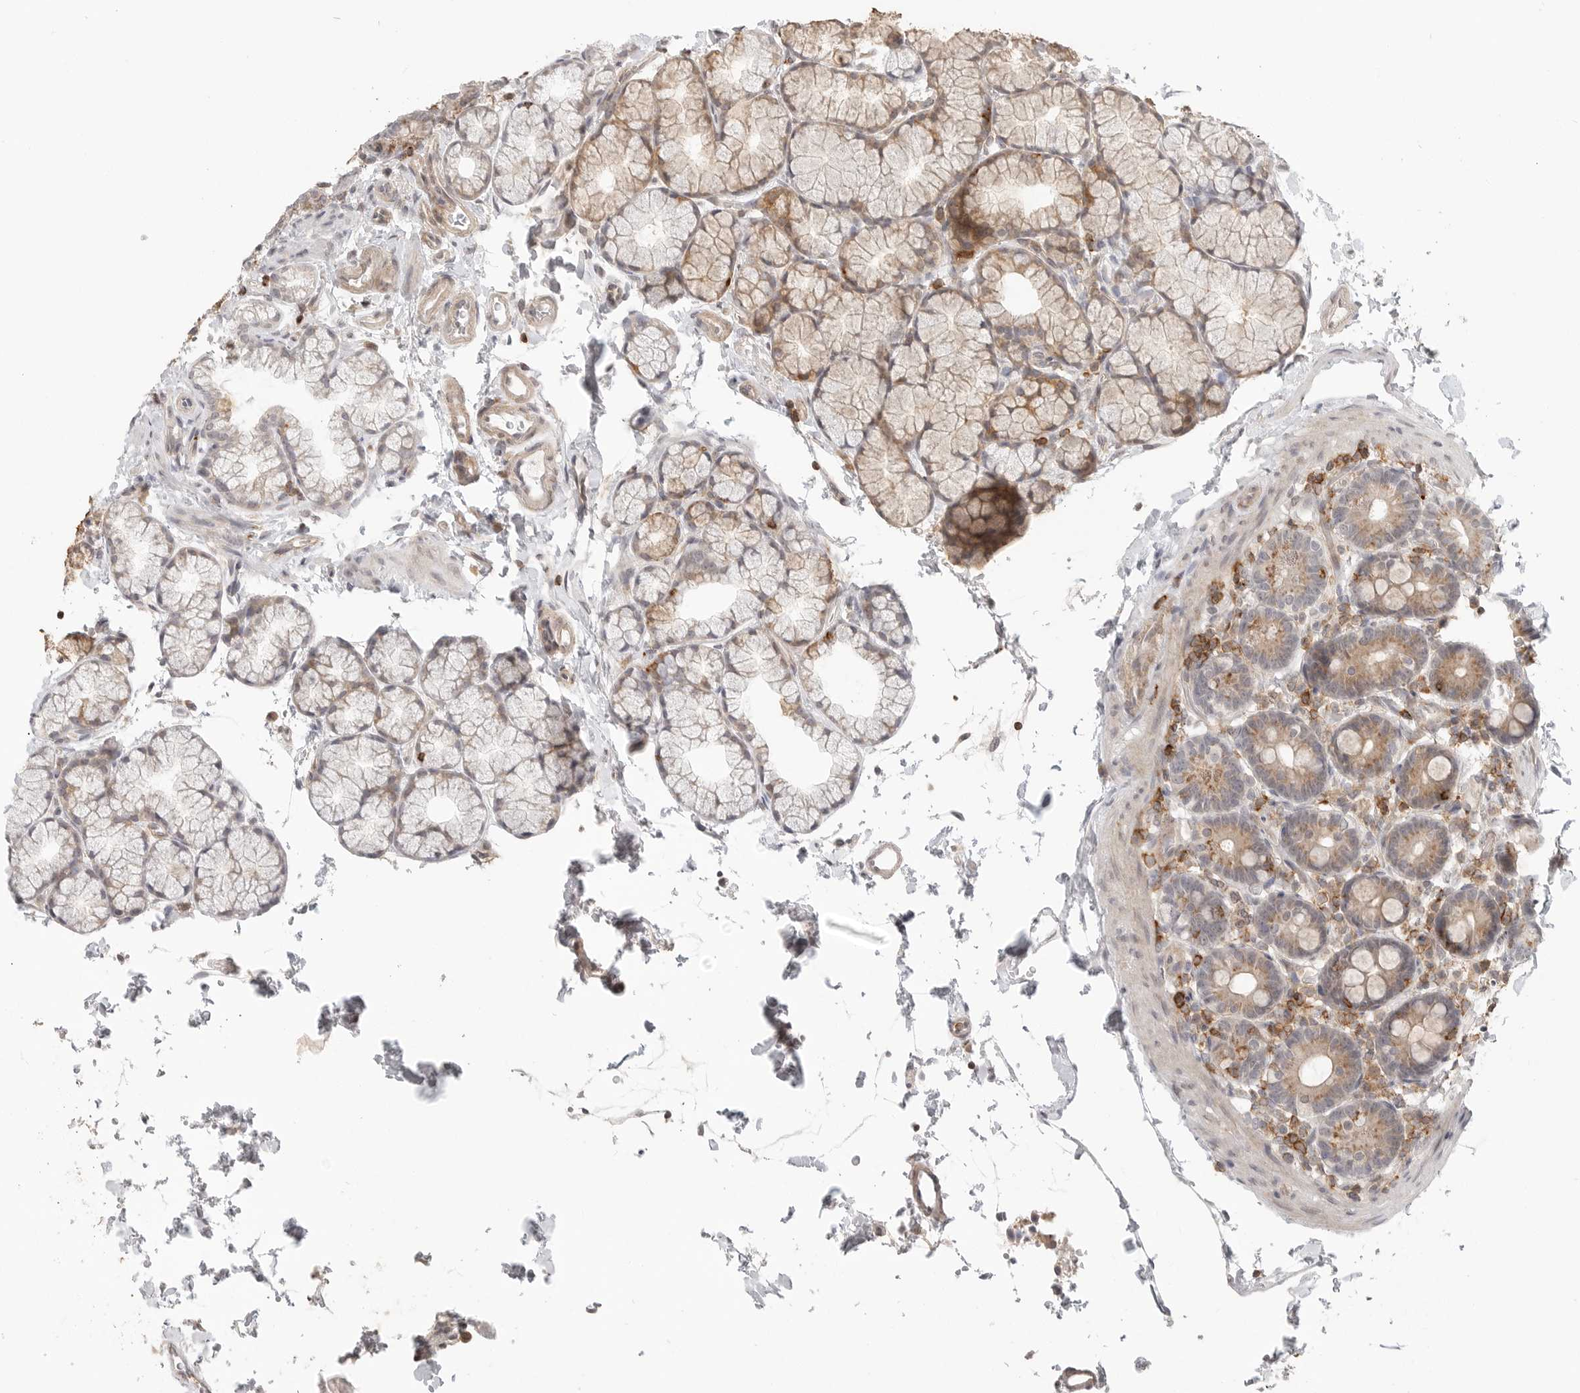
{"staining": {"intensity": "weak", "quantity": "<25%", "location": "cytoplasmic/membranous"}, "tissue": "duodenum", "cell_type": "Glandular cells", "image_type": "normal", "snomed": [{"axis": "morphology", "description": "Normal tissue, NOS"}, {"axis": "topography", "description": "Duodenum"}], "caption": "Photomicrograph shows no significant protein expression in glandular cells of unremarkable duodenum.", "gene": "SH3KBP1", "patient": {"sex": "male", "age": 54}}